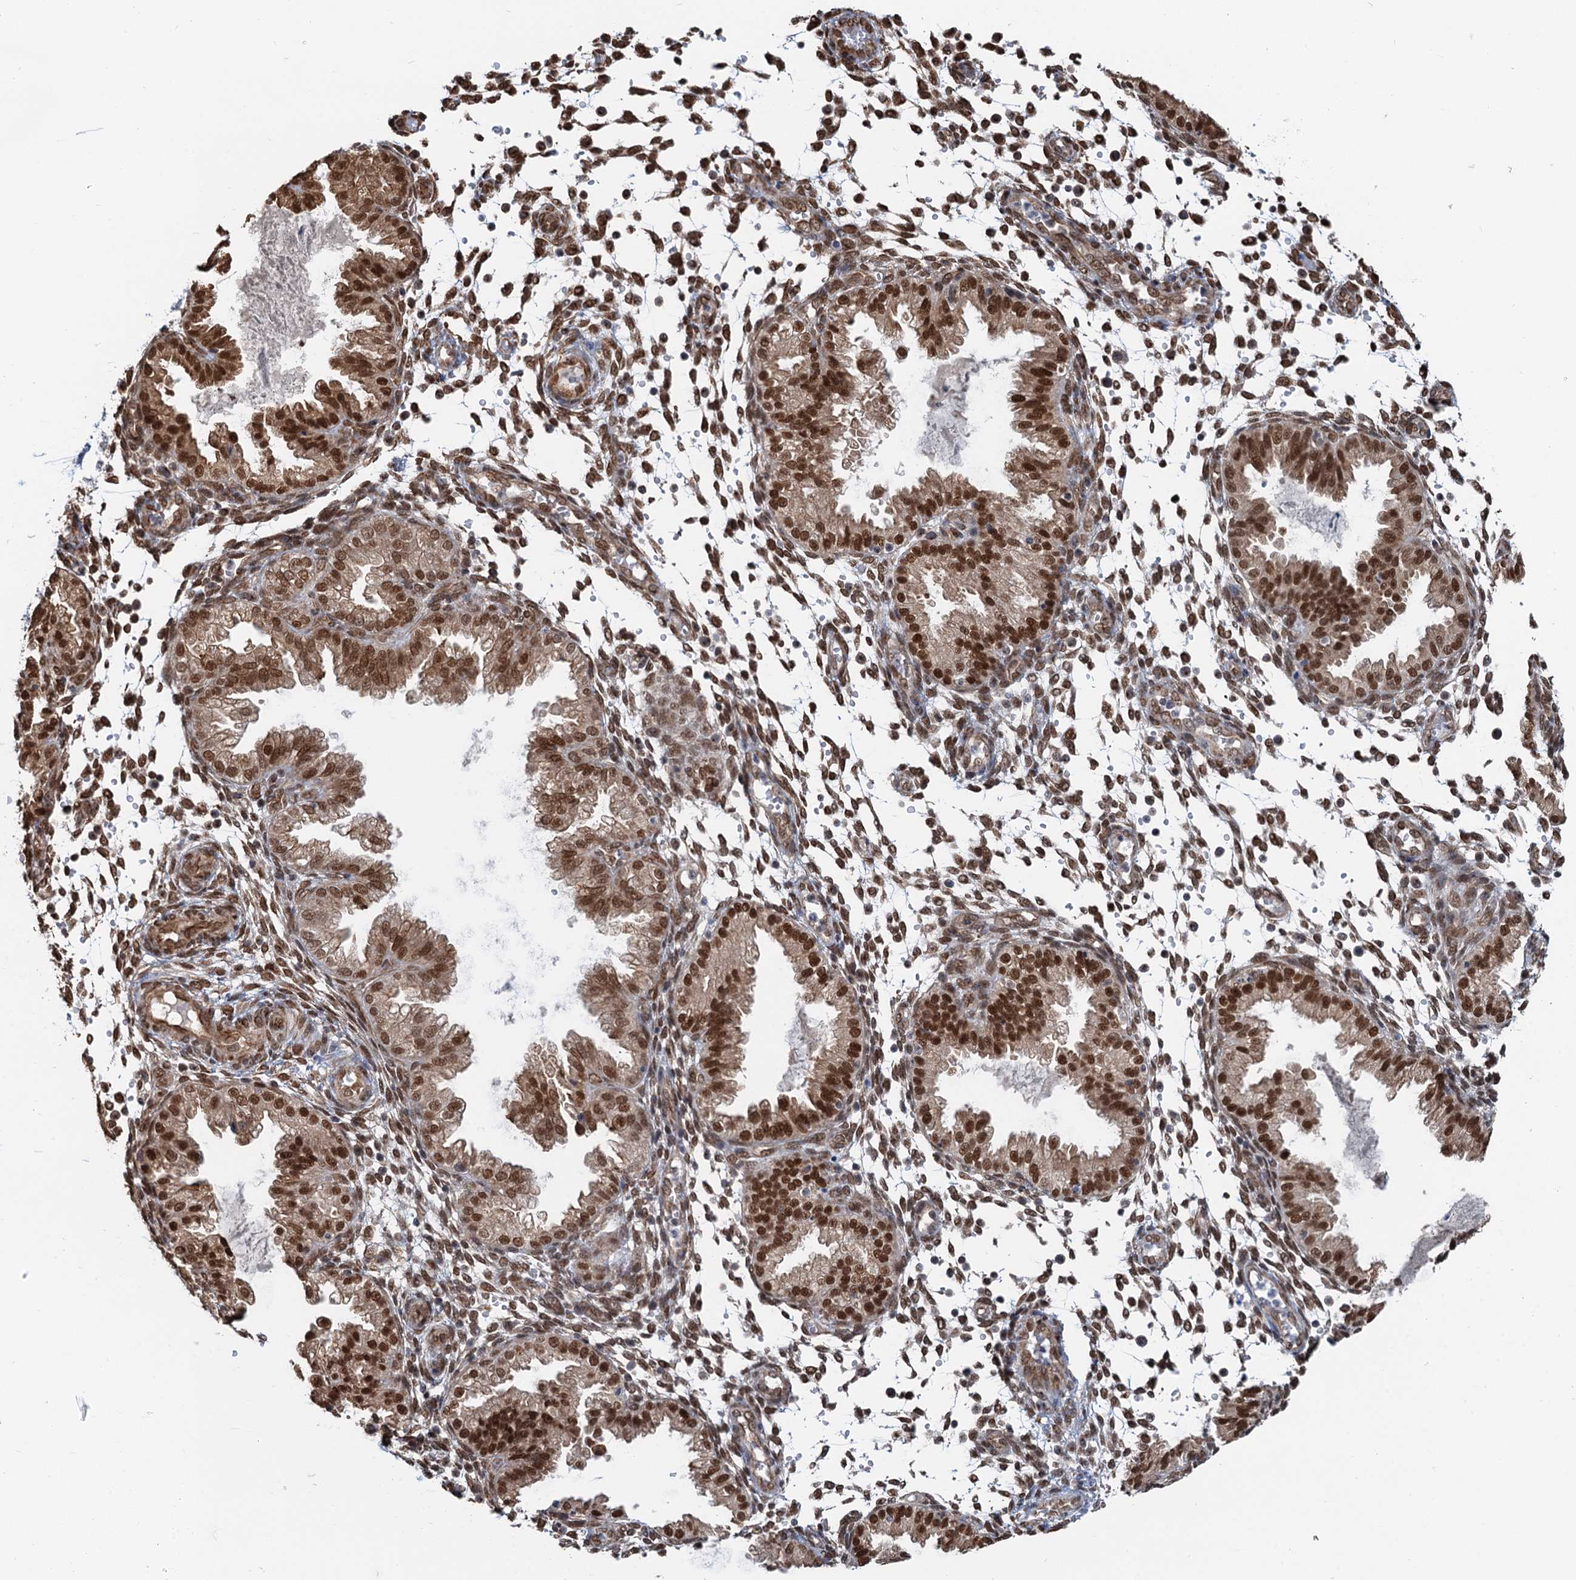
{"staining": {"intensity": "moderate", "quantity": "25%-75%", "location": "nuclear"}, "tissue": "endometrium", "cell_type": "Cells in endometrial stroma", "image_type": "normal", "snomed": [{"axis": "morphology", "description": "Normal tissue, NOS"}, {"axis": "topography", "description": "Endometrium"}], "caption": "Moderate nuclear staining is appreciated in approximately 25%-75% of cells in endometrial stroma in normal endometrium. (DAB IHC, brown staining for protein, blue staining for nuclei).", "gene": "CFDP1", "patient": {"sex": "female", "age": 33}}